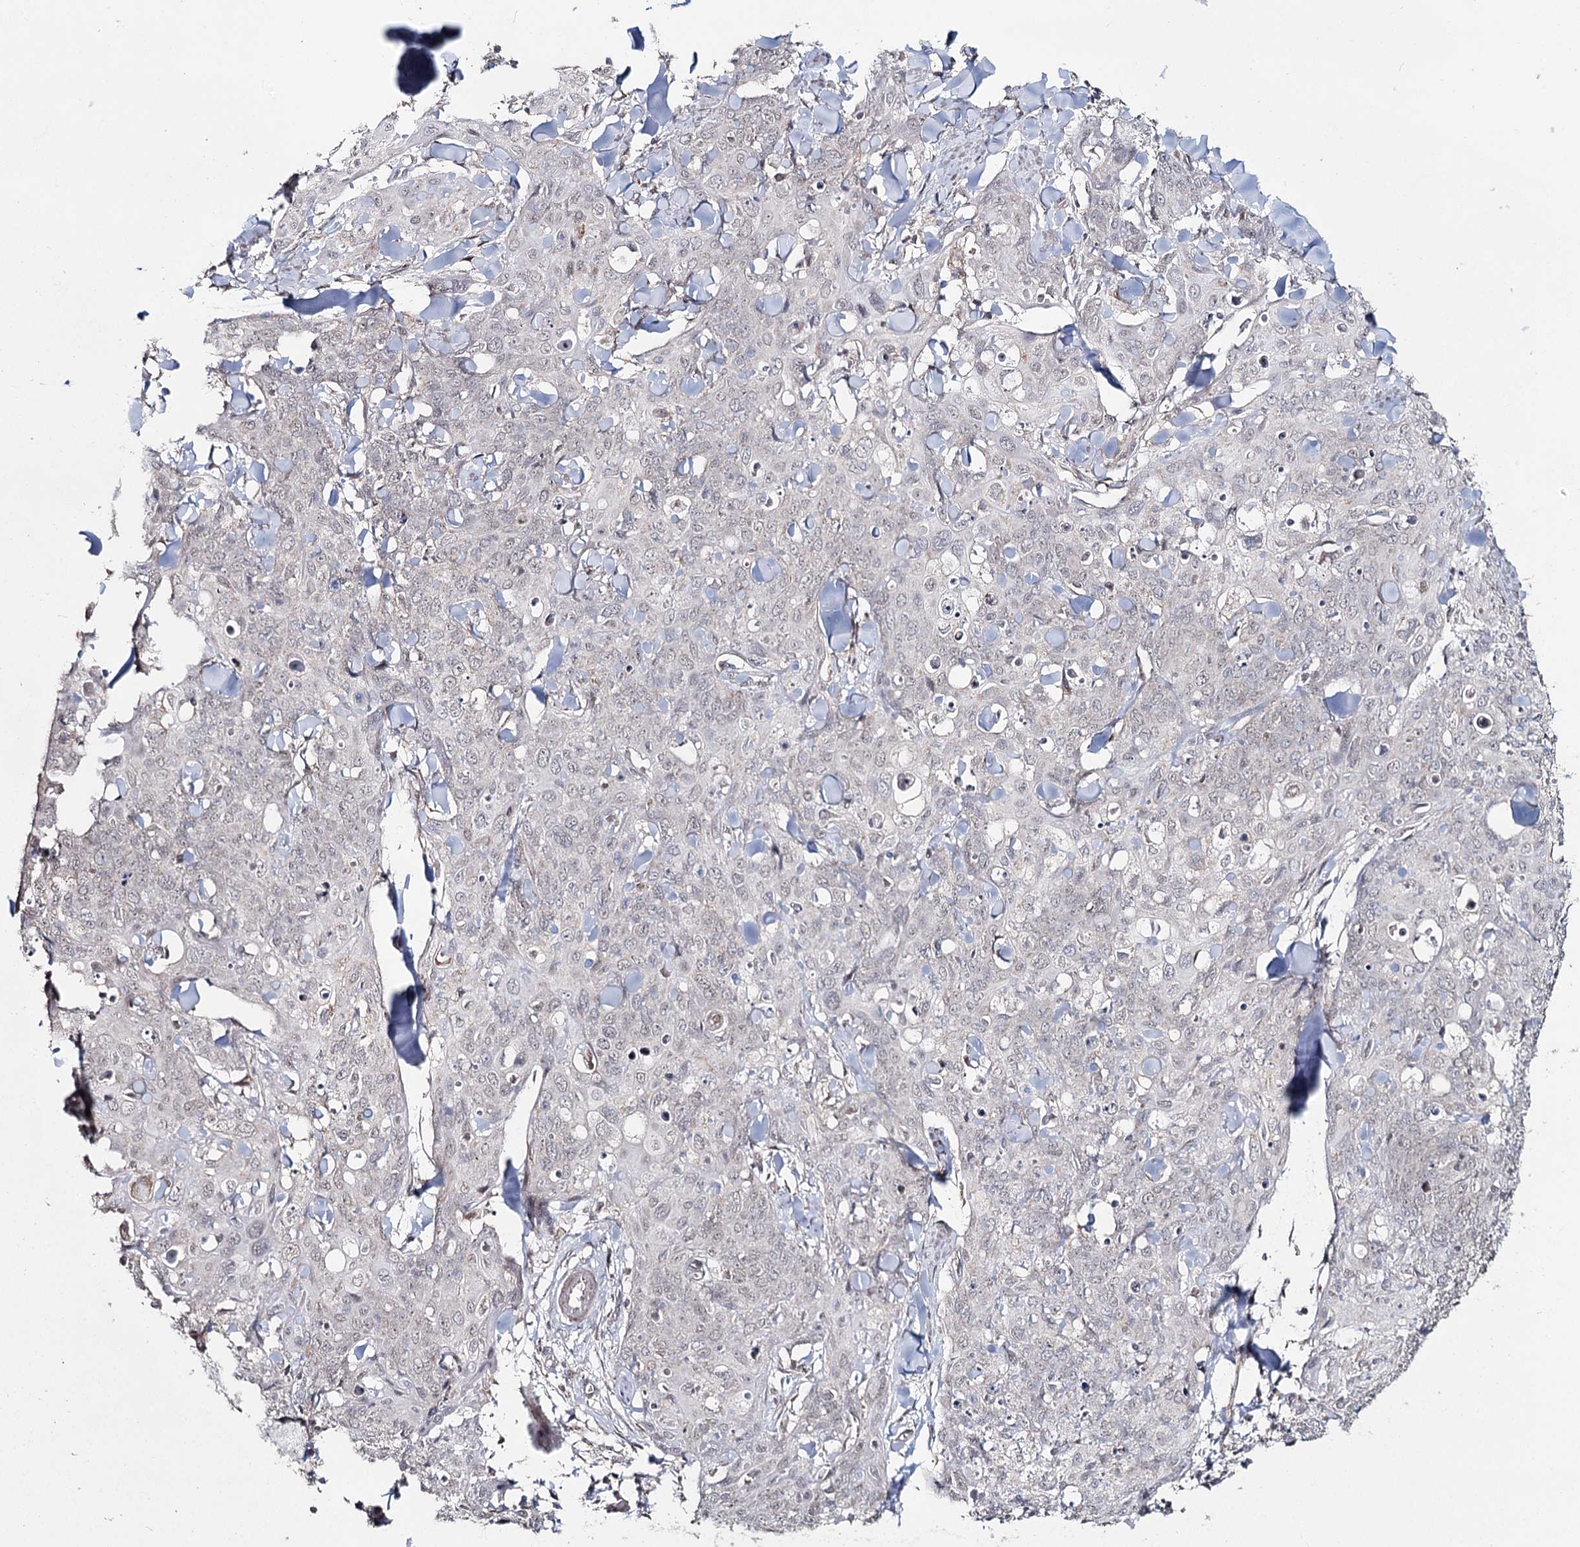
{"staining": {"intensity": "negative", "quantity": "none", "location": "none"}, "tissue": "skin cancer", "cell_type": "Tumor cells", "image_type": "cancer", "snomed": [{"axis": "morphology", "description": "Squamous cell carcinoma, NOS"}, {"axis": "topography", "description": "Skin"}, {"axis": "topography", "description": "Vulva"}], "caption": "High magnification brightfield microscopy of skin squamous cell carcinoma stained with DAB (brown) and counterstained with hematoxylin (blue): tumor cells show no significant expression. (IHC, brightfield microscopy, high magnification).", "gene": "PDHX", "patient": {"sex": "female", "age": 85}}